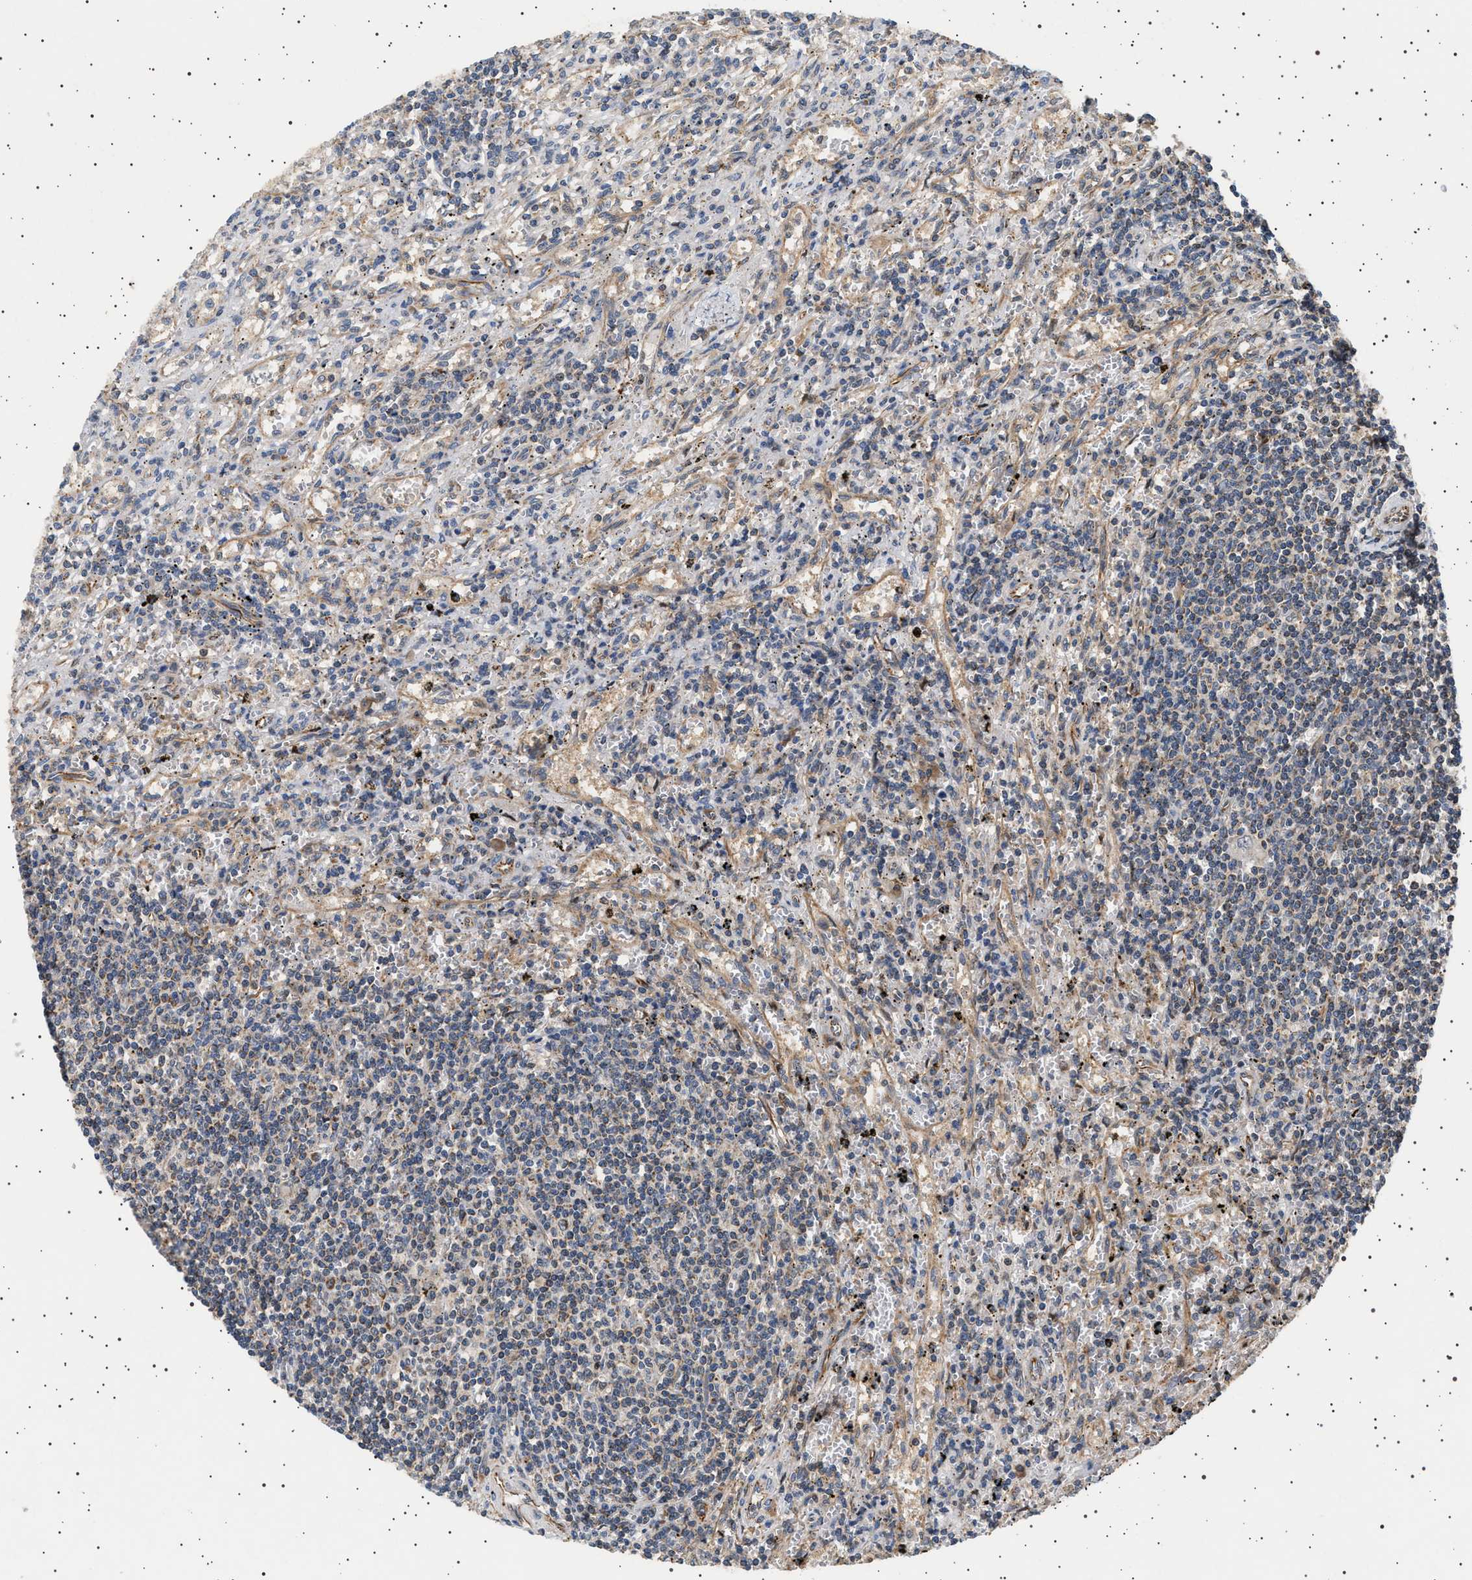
{"staining": {"intensity": "negative", "quantity": "none", "location": "none"}, "tissue": "lymphoma", "cell_type": "Tumor cells", "image_type": "cancer", "snomed": [{"axis": "morphology", "description": "Malignant lymphoma, non-Hodgkin's type, Low grade"}, {"axis": "topography", "description": "Spleen"}], "caption": "Protein analysis of low-grade malignant lymphoma, non-Hodgkin's type reveals no significant expression in tumor cells. The staining was performed using DAB to visualize the protein expression in brown, while the nuclei were stained in blue with hematoxylin (Magnification: 20x).", "gene": "TRUB2", "patient": {"sex": "male", "age": 76}}